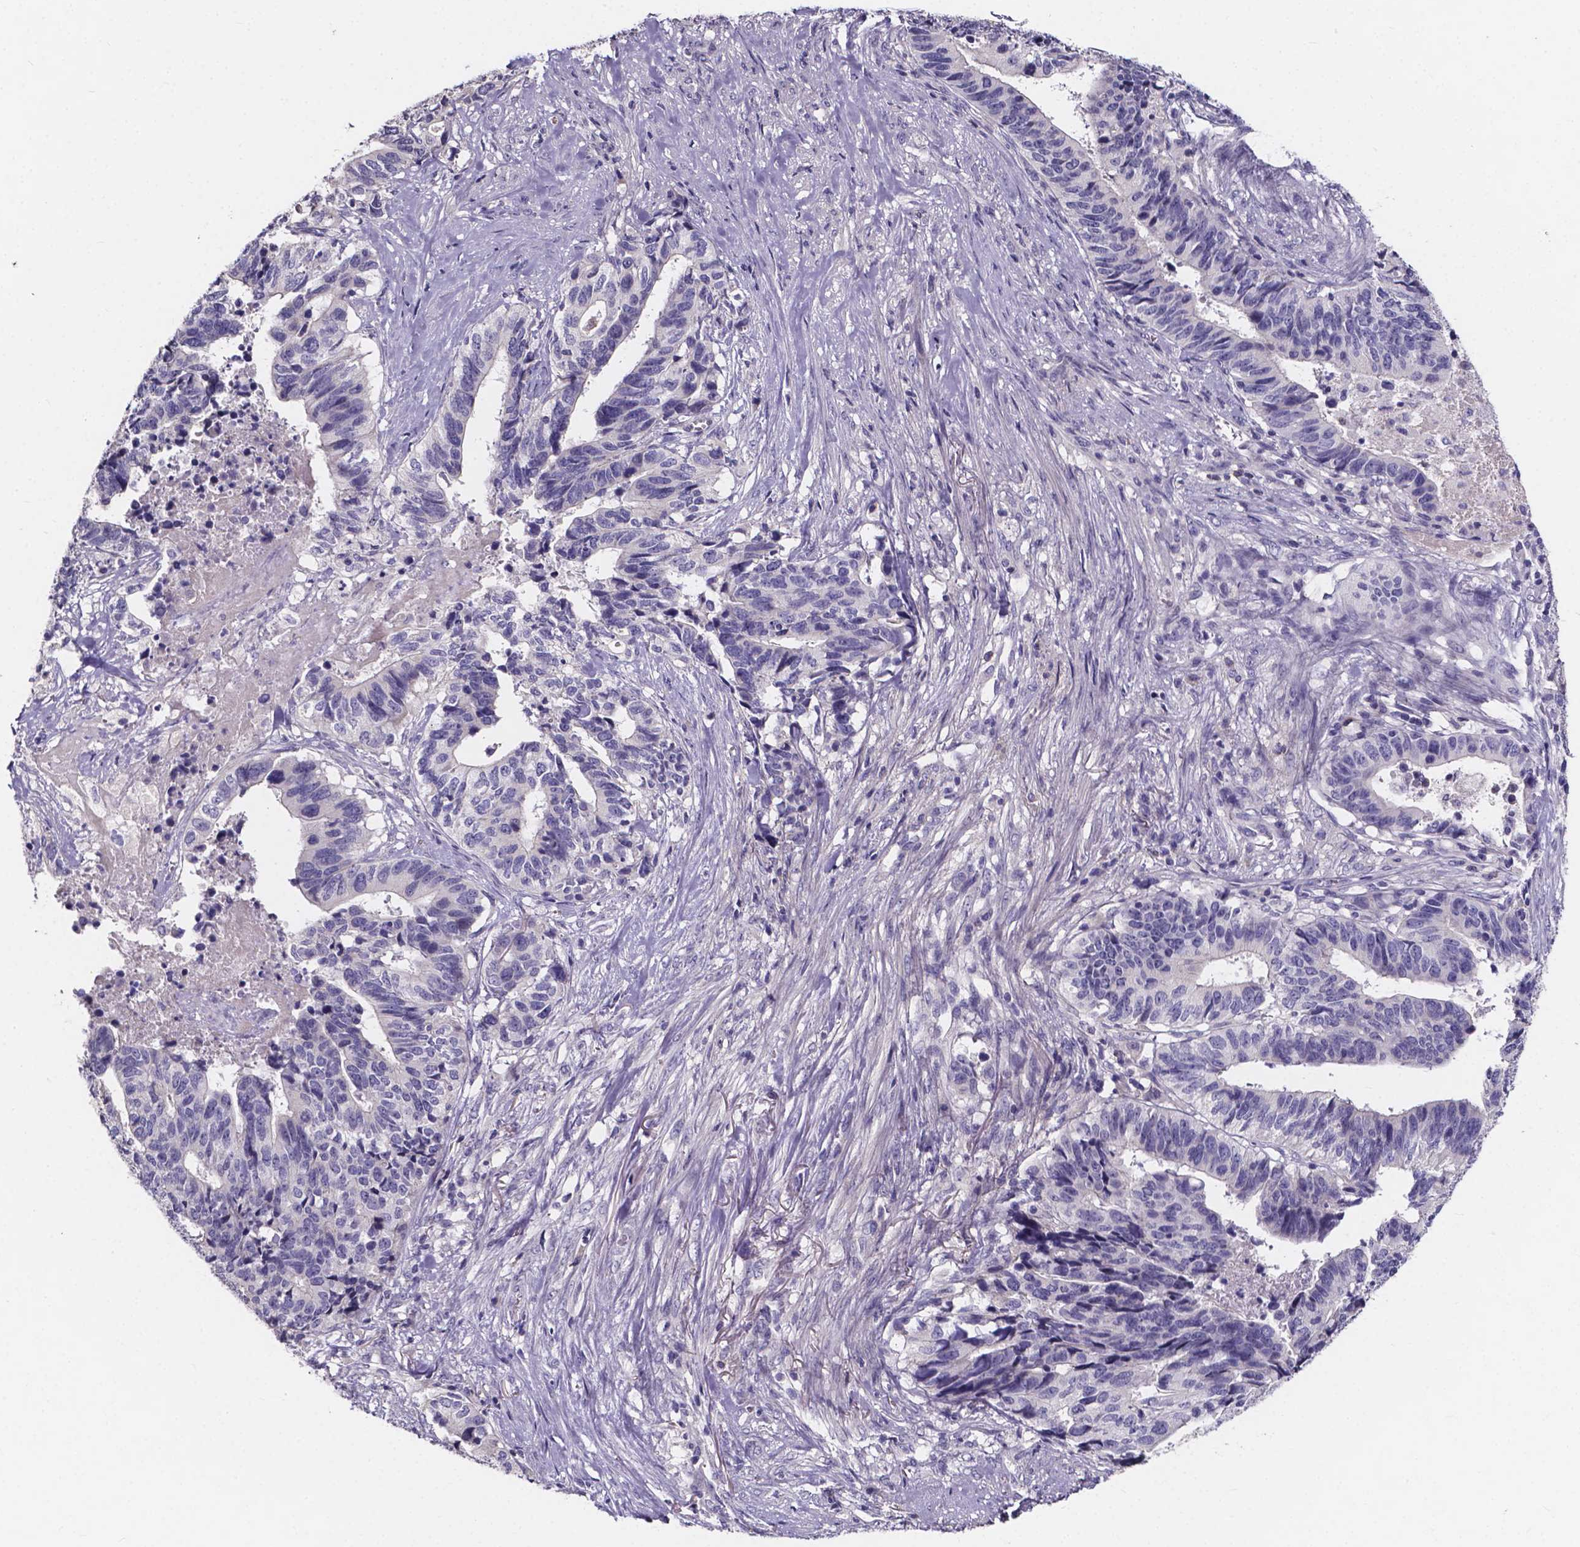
{"staining": {"intensity": "negative", "quantity": "none", "location": "none"}, "tissue": "stomach cancer", "cell_type": "Tumor cells", "image_type": "cancer", "snomed": [{"axis": "morphology", "description": "Adenocarcinoma, NOS"}, {"axis": "topography", "description": "Stomach, upper"}], "caption": "There is no significant staining in tumor cells of stomach cancer (adenocarcinoma).", "gene": "SPOCD1", "patient": {"sex": "female", "age": 67}}